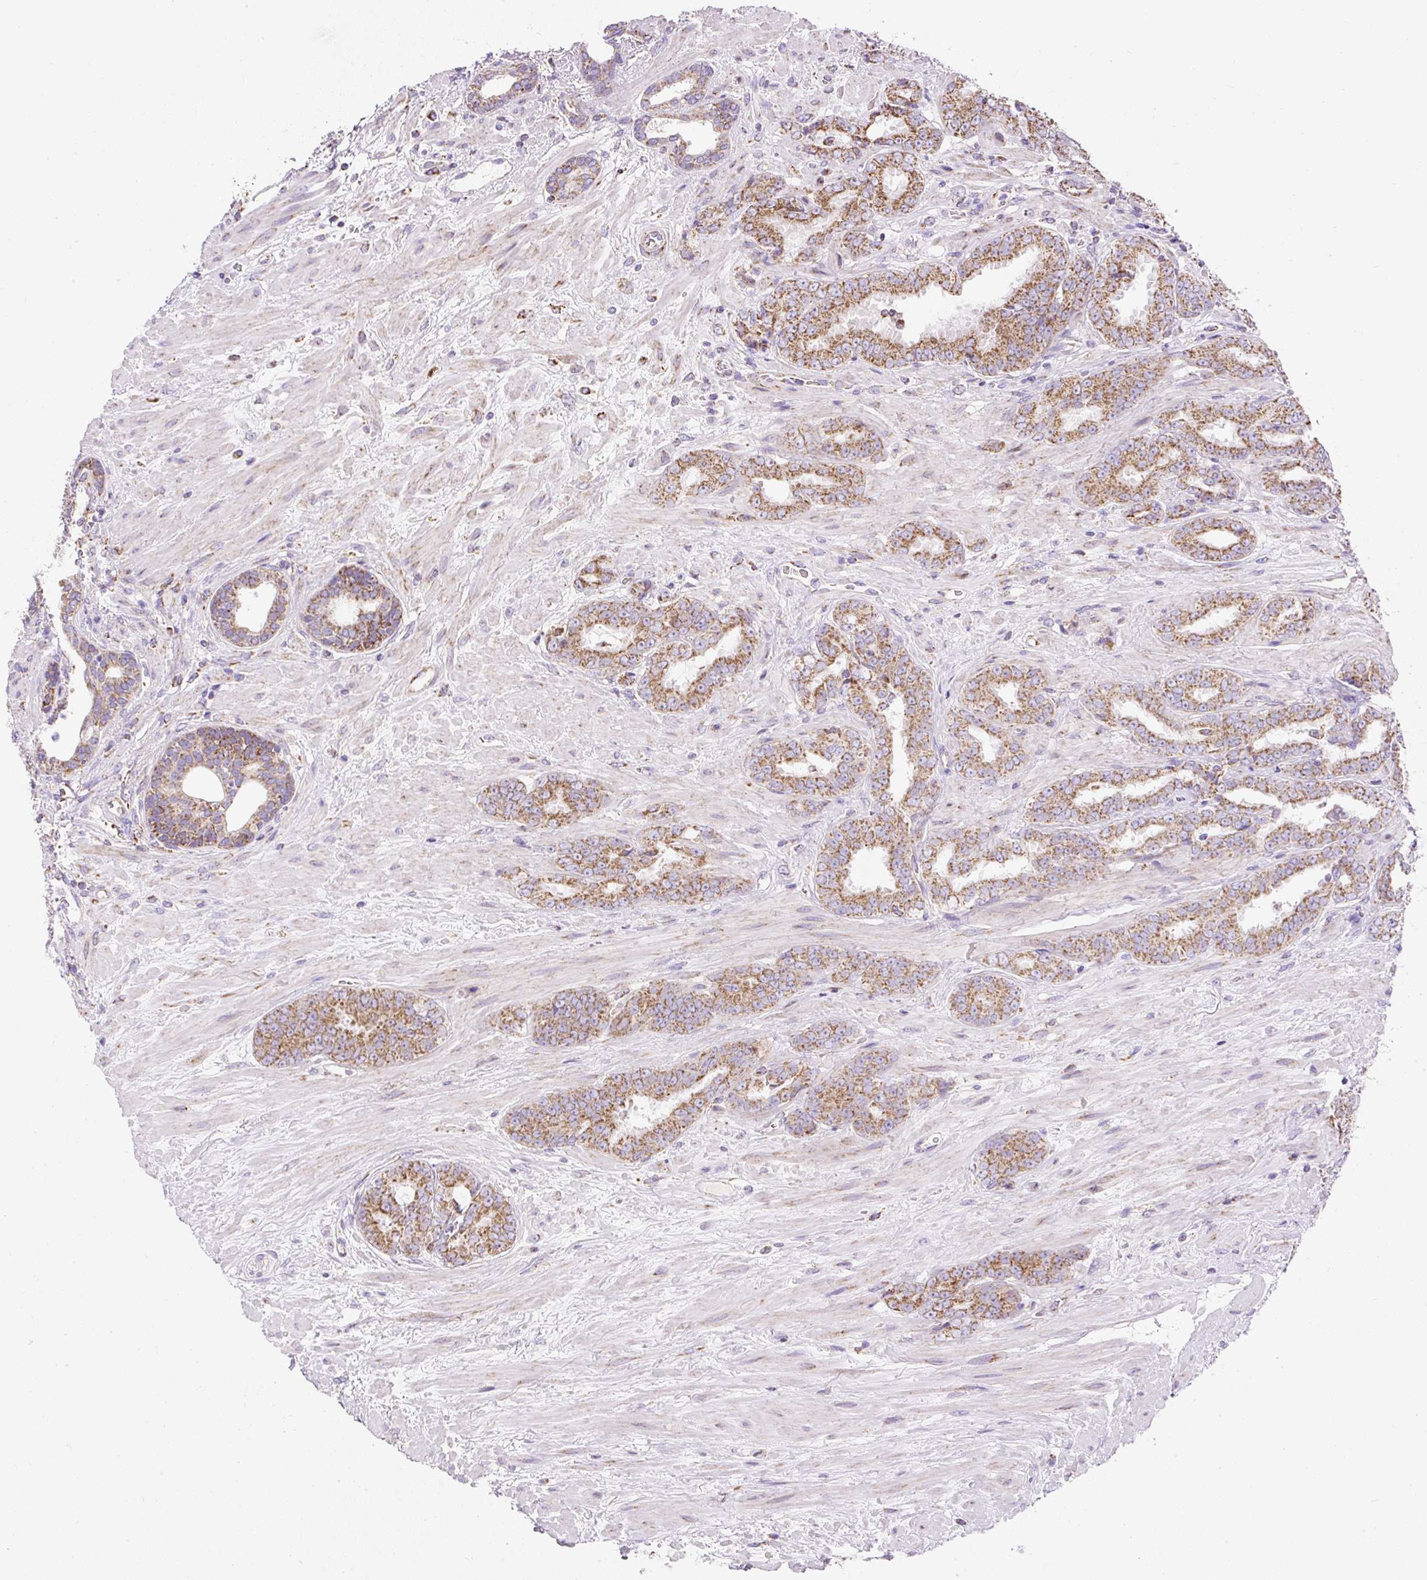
{"staining": {"intensity": "moderate", "quantity": ">75%", "location": "cytoplasmic/membranous"}, "tissue": "prostate cancer", "cell_type": "Tumor cells", "image_type": "cancer", "snomed": [{"axis": "morphology", "description": "Adenocarcinoma, High grade"}, {"axis": "topography", "description": "Prostate"}], "caption": "Moderate cytoplasmic/membranous protein staining is appreciated in about >75% of tumor cells in prostate cancer (adenocarcinoma (high-grade)).", "gene": "DAAM2", "patient": {"sex": "male", "age": 72}}